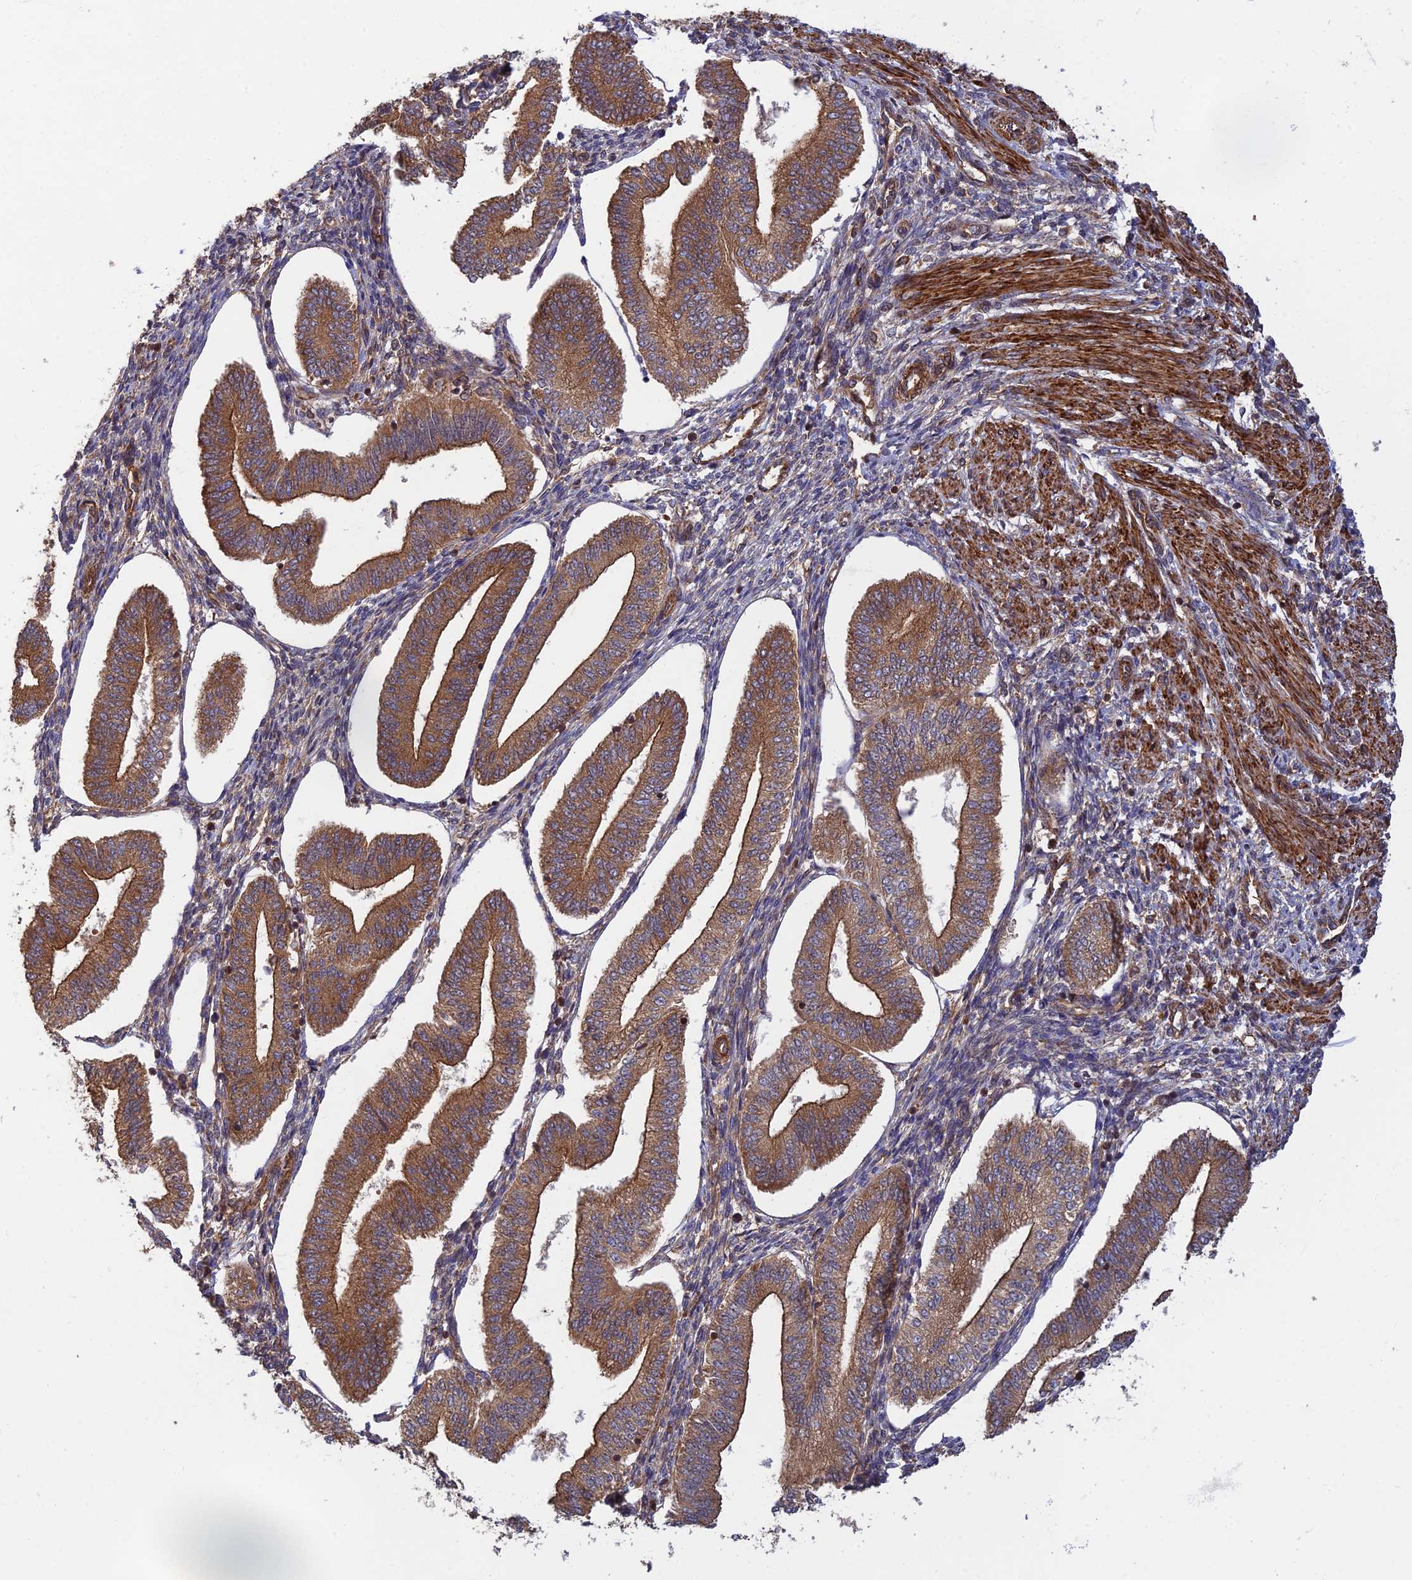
{"staining": {"intensity": "moderate", "quantity": "25%-75%", "location": "cytoplasmic/membranous"}, "tissue": "endometrium", "cell_type": "Cells in endometrial stroma", "image_type": "normal", "snomed": [{"axis": "morphology", "description": "Normal tissue, NOS"}, {"axis": "topography", "description": "Endometrium"}], "caption": "An immunohistochemistry histopathology image of normal tissue is shown. Protein staining in brown shows moderate cytoplasmic/membranous positivity in endometrium within cells in endometrial stroma. (DAB IHC with brightfield microscopy, high magnification).", "gene": "RELCH", "patient": {"sex": "female", "age": 34}}